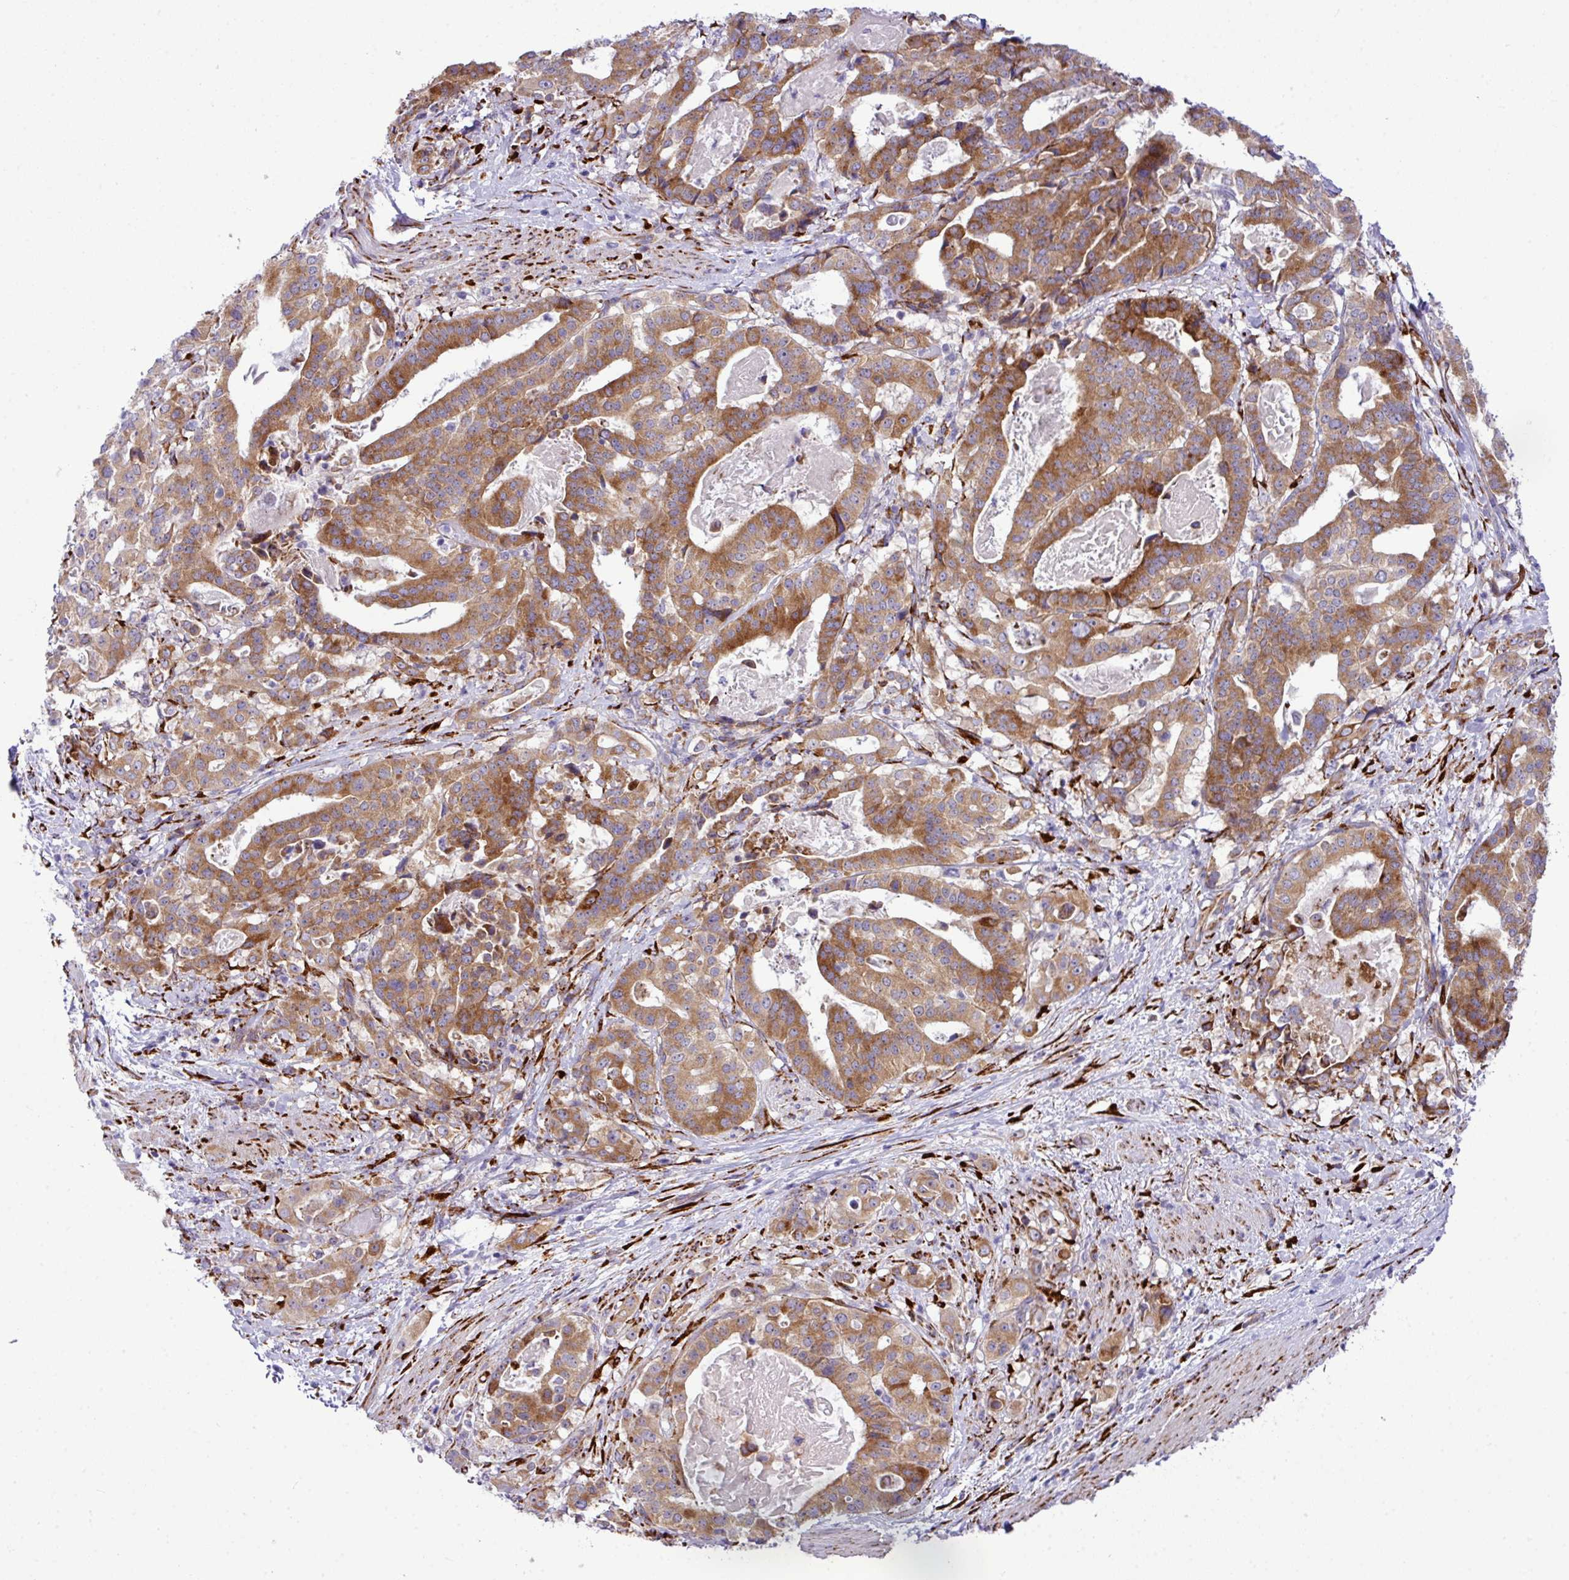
{"staining": {"intensity": "moderate", "quantity": ">75%", "location": "cytoplasmic/membranous"}, "tissue": "stomach cancer", "cell_type": "Tumor cells", "image_type": "cancer", "snomed": [{"axis": "morphology", "description": "Adenocarcinoma, NOS"}, {"axis": "topography", "description": "Stomach"}], "caption": "Immunohistochemistry histopathology image of stomach adenocarcinoma stained for a protein (brown), which demonstrates medium levels of moderate cytoplasmic/membranous expression in approximately >75% of tumor cells.", "gene": "CFAP97", "patient": {"sex": "male", "age": 48}}